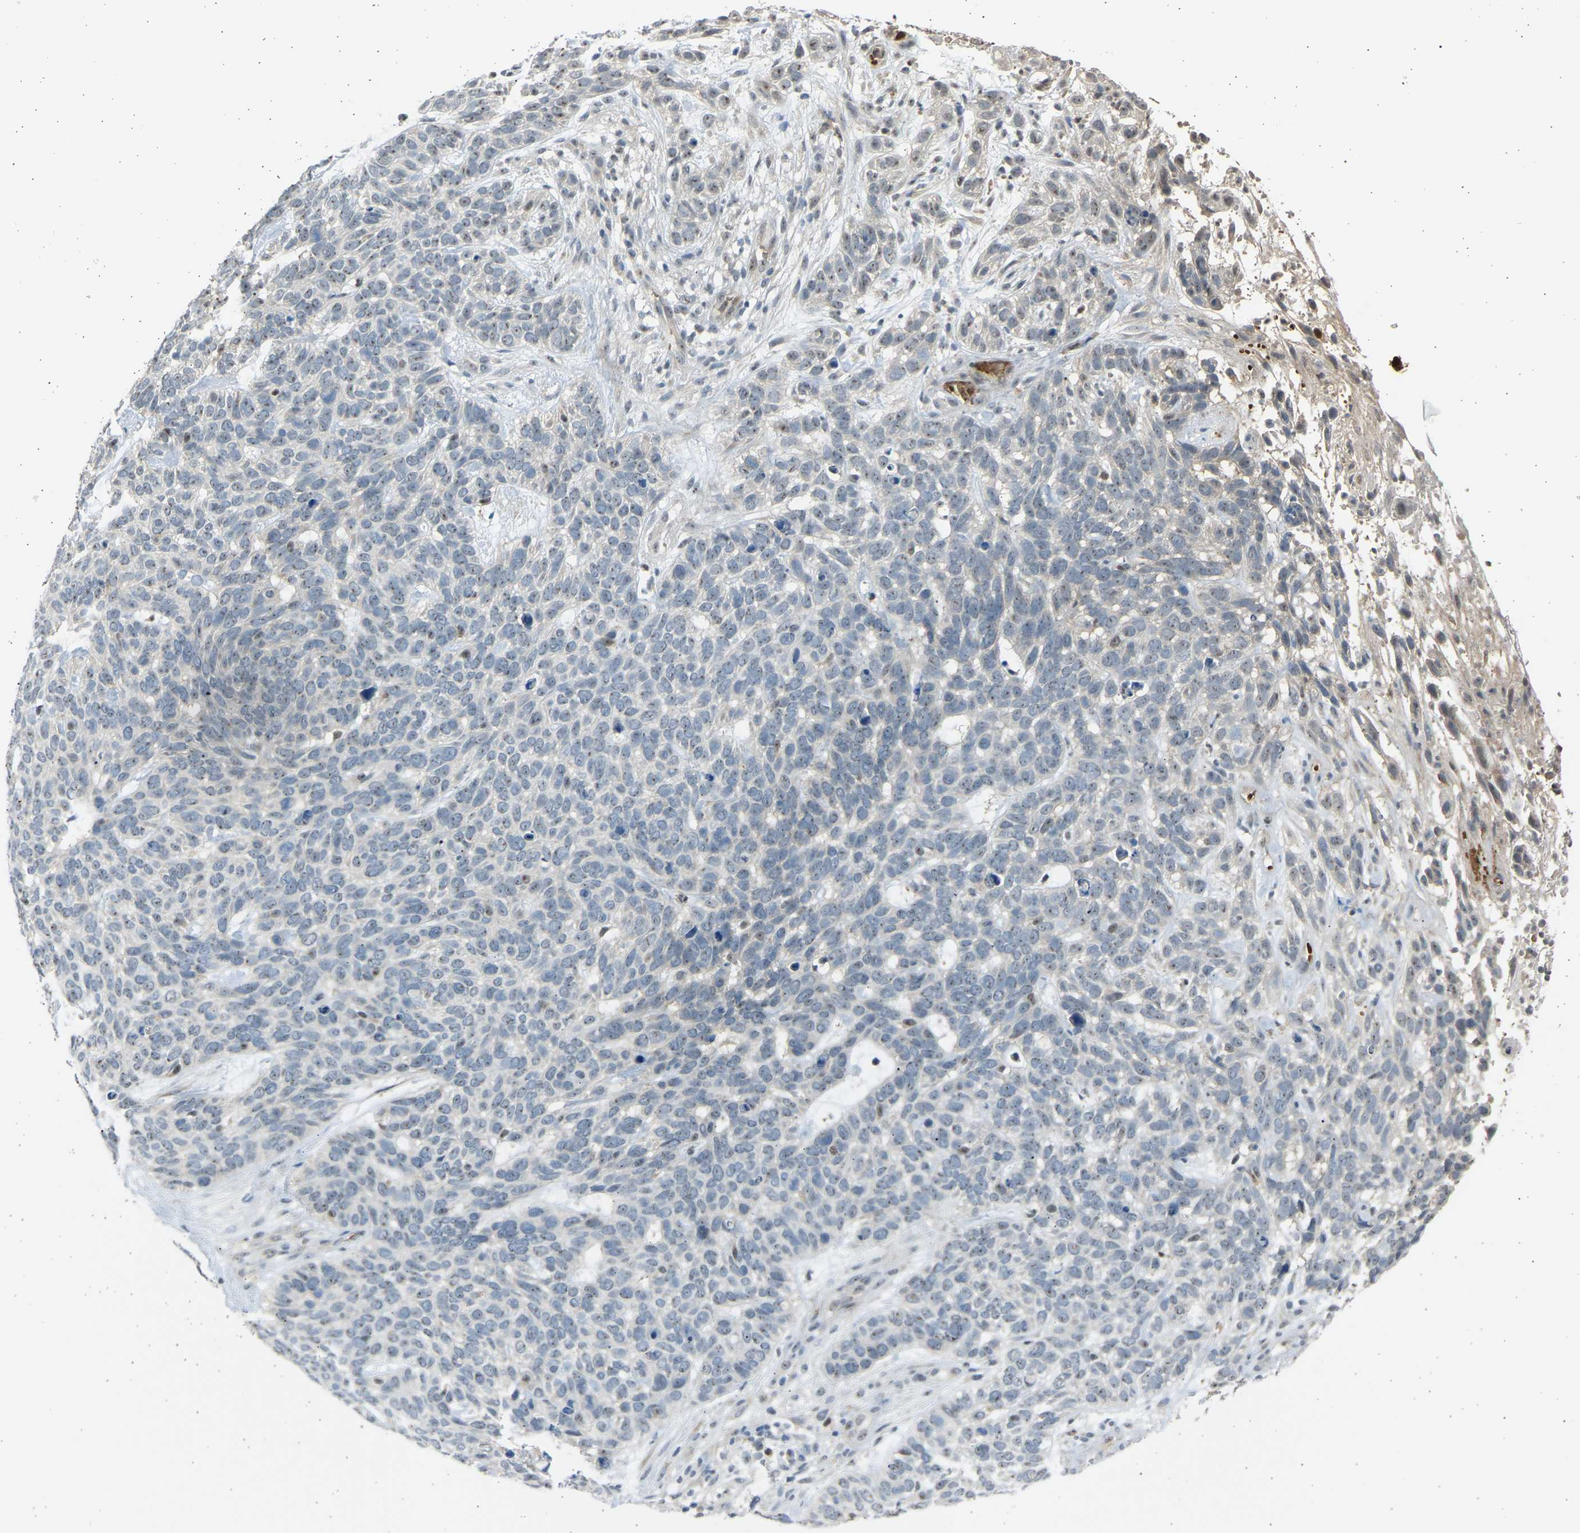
{"staining": {"intensity": "weak", "quantity": "25%-75%", "location": "nuclear"}, "tissue": "skin cancer", "cell_type": "Tumor cells", "image_type": "cancer", "snomed": [{"axis": "morphology", "description": "Basal cell carcinoma"}, {"axis": "topography", "description": "Skin"}], "caption": "Weak nuclear protein expression is seen in about 25%-75% of tumor cells in skin basal cell carcinoma.", "gene": "BIRC2", "patient": {"sex": "male", "age": 87}}